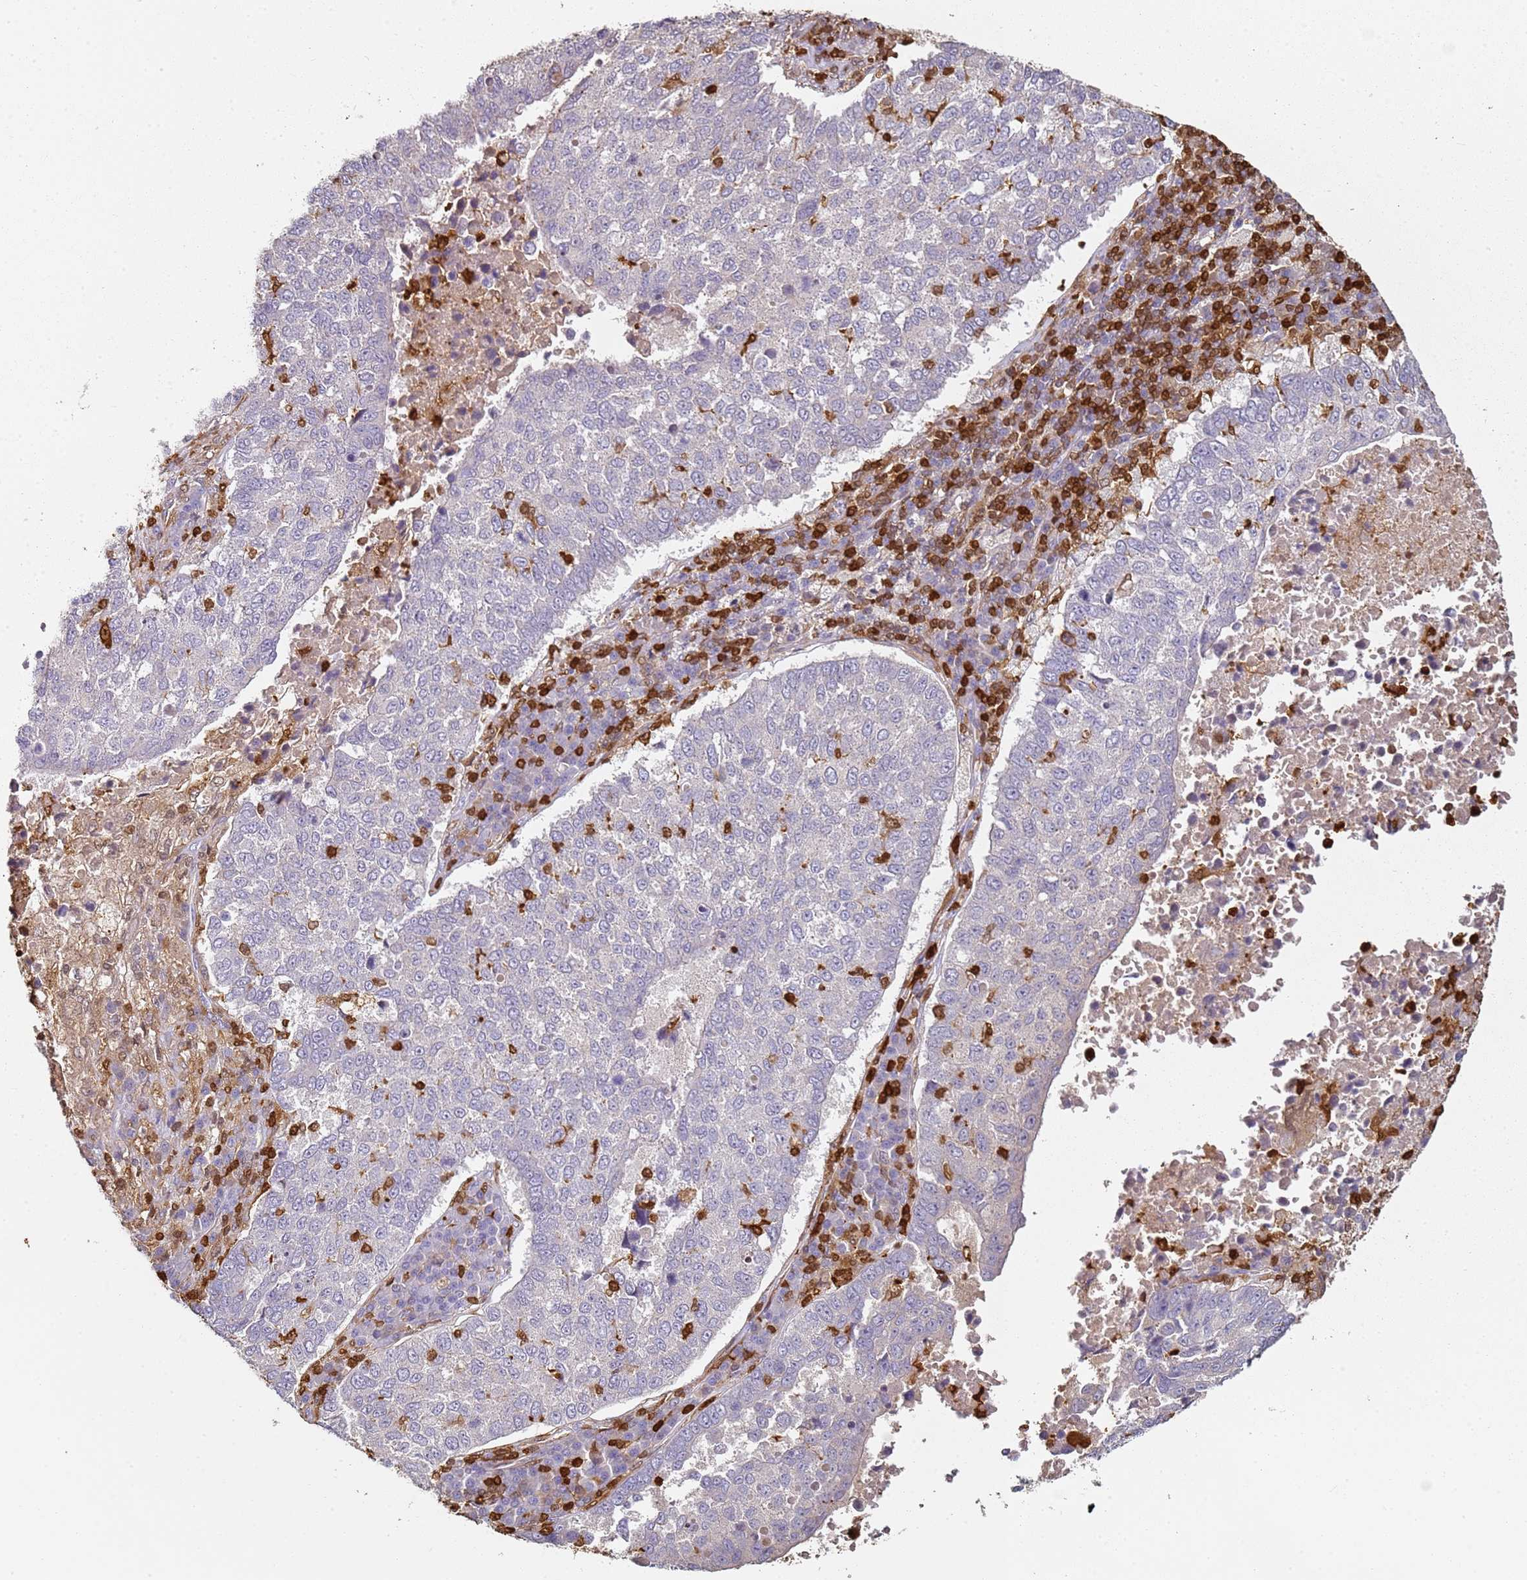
{"staining": {"intensity": "negative", "quantity": "none", "location": "none"}, "tissue": "lung cancer", "cell_type": "Tumor cells", "image_type": "cancer", "snomed": [{"axis": "morphology", "description": "Squamous cell carcinoma, NOS"}, {"axis": "topography", "description": "Lung"}], "caption": "DAB (3,3'-diaminobenzidine) immunohistochemical staining of lung squamous cell carcinoma reveals no significant expression in tumor cells.", "gene": "S100A4", "patient": {"sex": "male", "age": 73}}